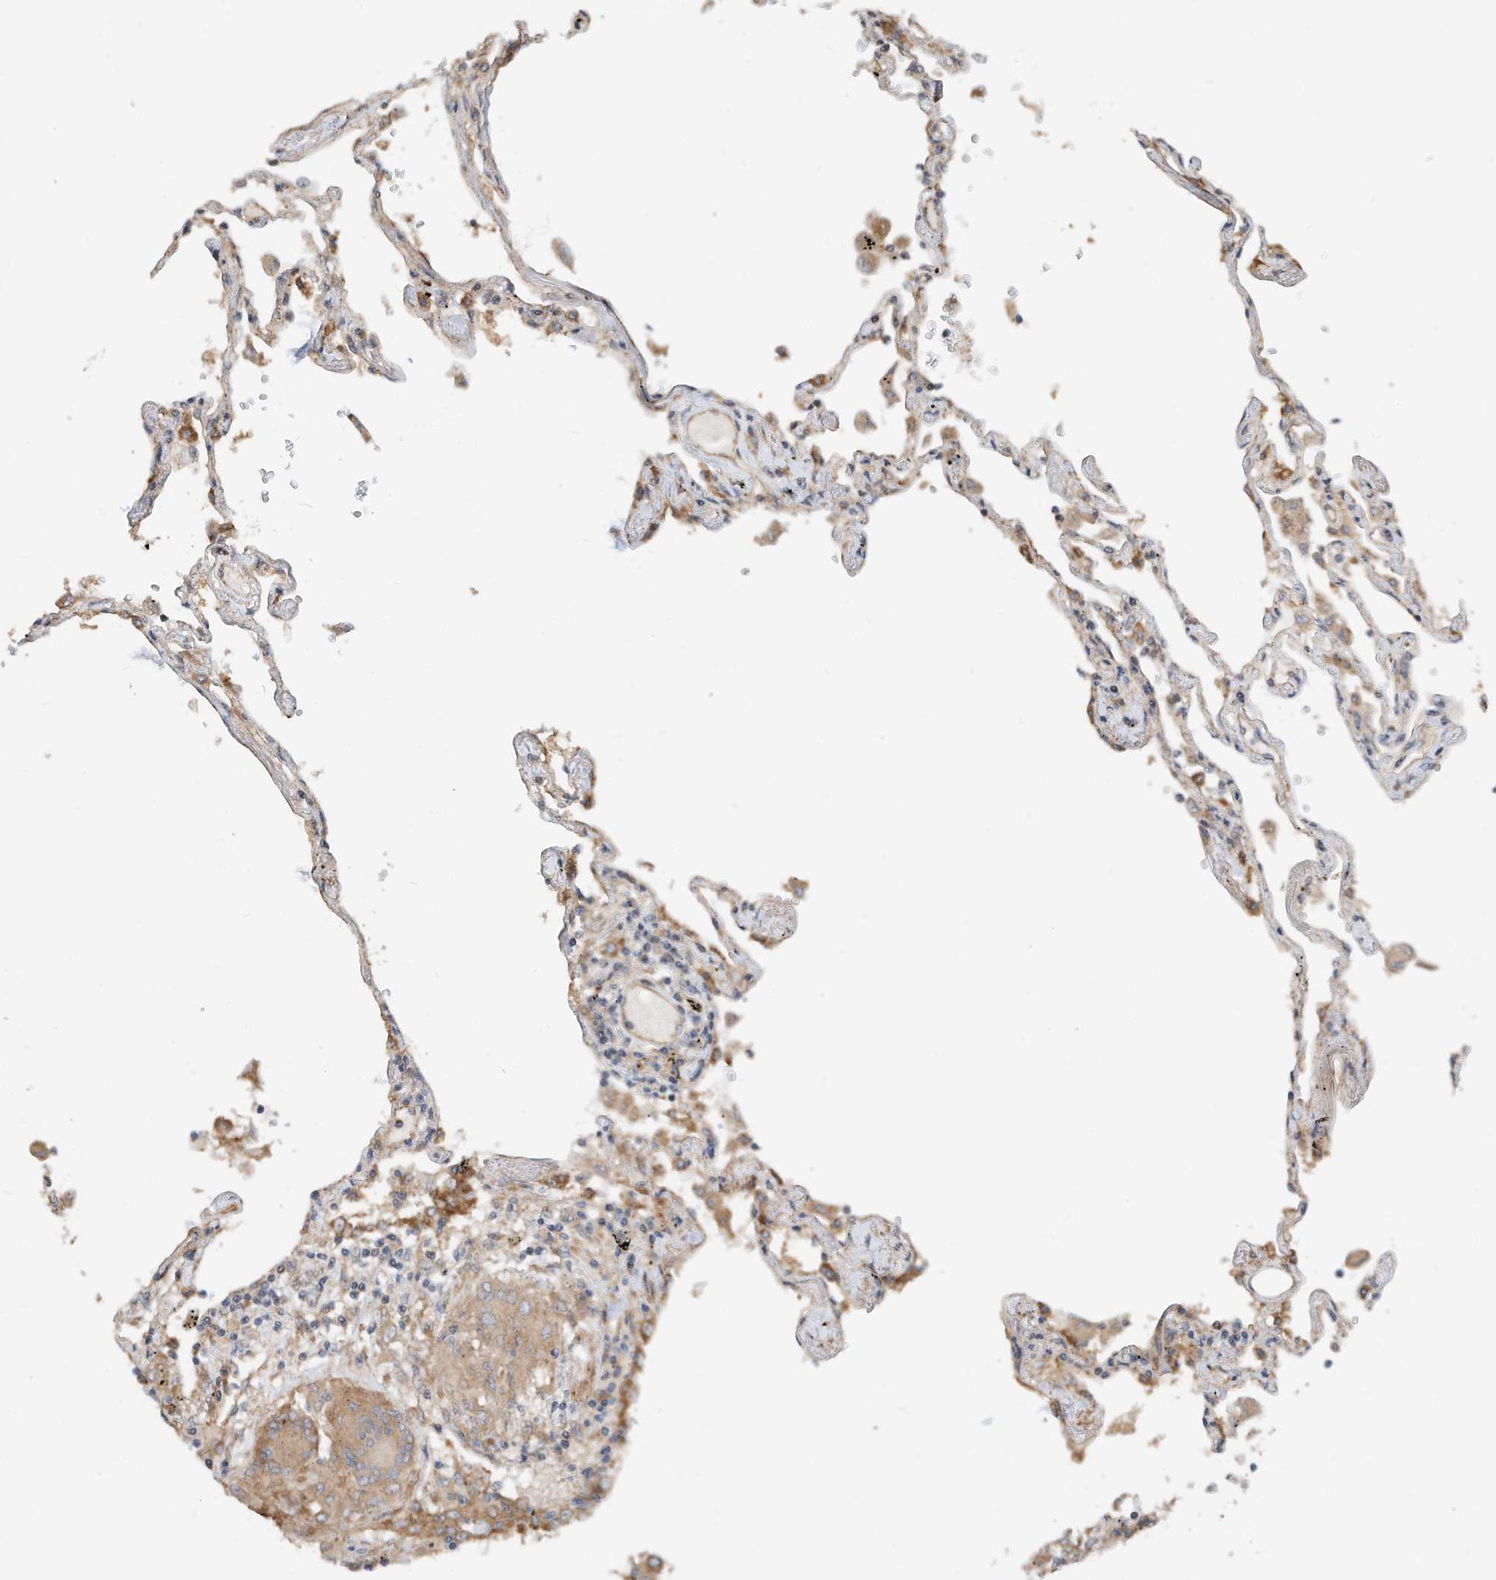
{"staining": {"intensity": "moderate", "quantity": ">75%", "location": "cytoplasmic/membranous"}, "tissue": "lung", "cell_type": "Alveolar cells", "image_type": "normal", "snomed": [{"axis": "morphology", "description": "Normal tissue, NOS"}, {"axis": "topography", "description": "Lung"}], "caption": "Protein expression analysis of normal lung demonstrates moderate cytoplasmic/membranous positivity in approximately >75% of alveolar cells.", "gene": "CPAMD8", "patient": {"sex": "female", "age": 67}}